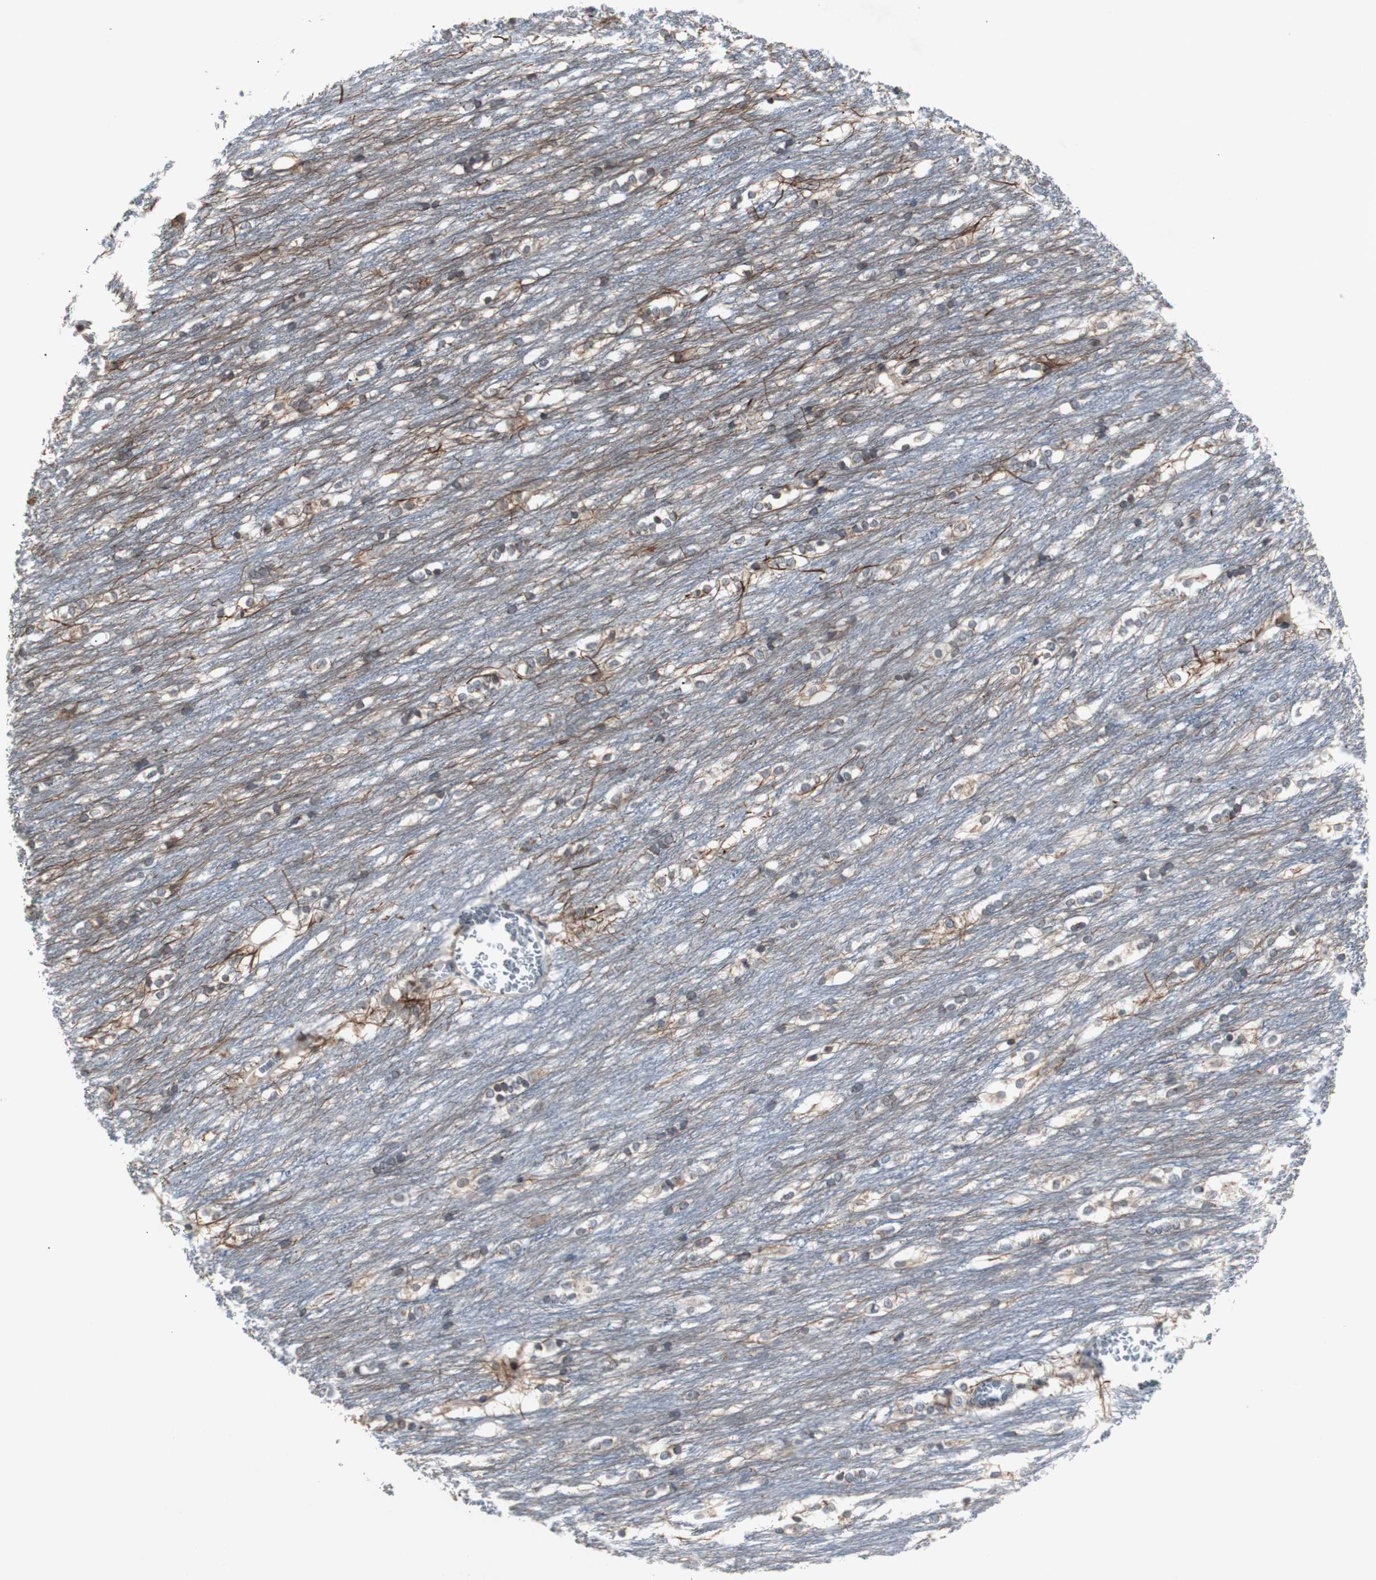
{"staining": {"intensity": "moderate", "quantity": "25%-75%", "location": "cytoplasmic/membranous"}, "tissue": "caudate", "cell_type": "Glial cells", "image_type": "normal", "snomed": [{"axis": "morphology", "description": "Normal tissue, NOS"}, {"axis": "topography", "description": "Lateral ventricle wall"}], "caption": "Normal caudate displays moderate cytoplasmic/membranous staining in about 25%-75% of glial cells, visualized by immunohistochemistry.", "gene": "ZNF396", "patient": {"sex": "female", "age": 19}}